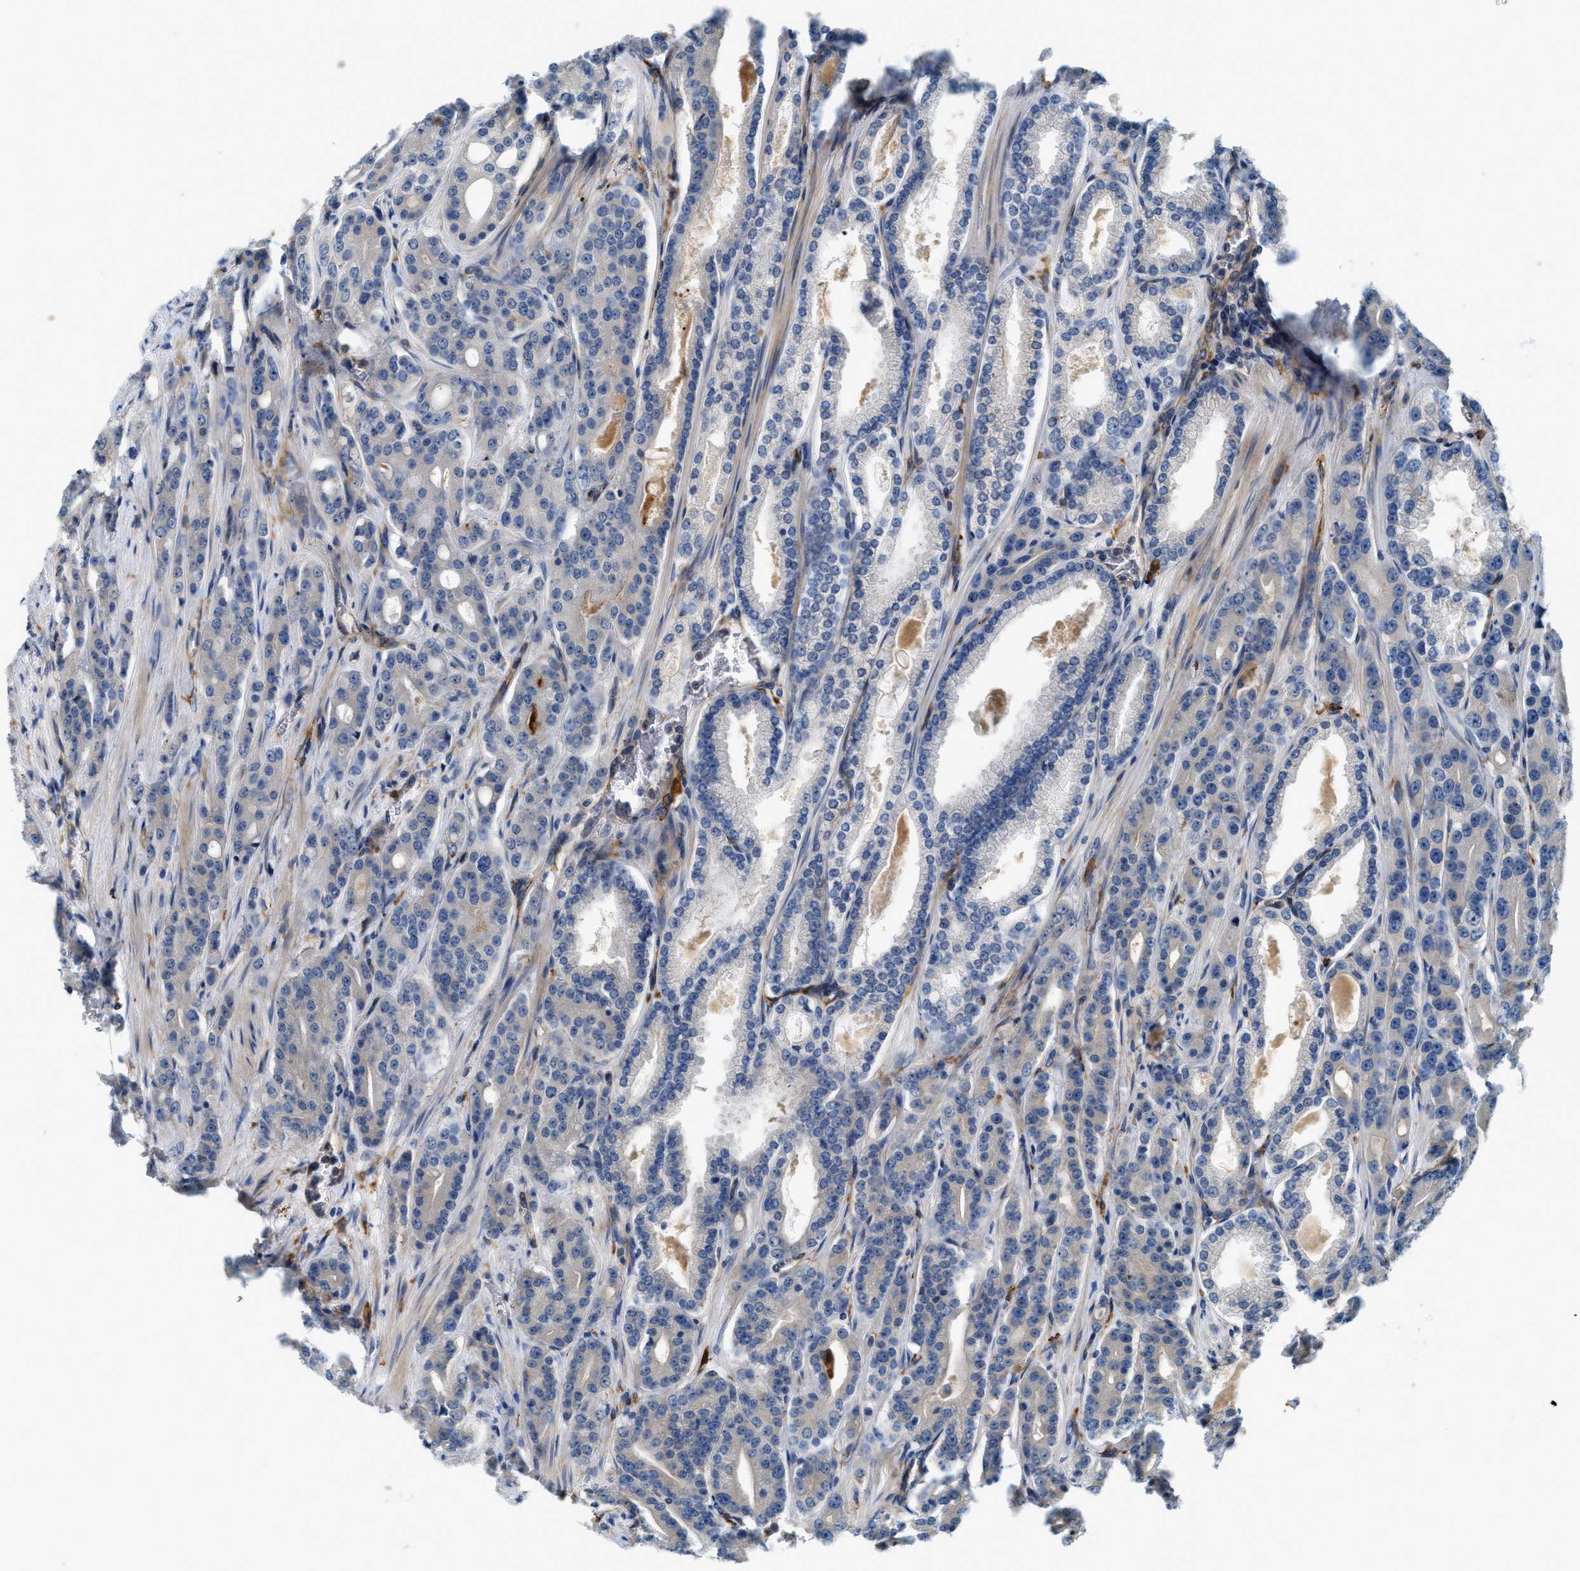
{"staining": {"intensity": "negative", "quantity": "none", "location": "none"}, "tissue": "prostate cancer", "cell_type": "Tumor cells", "image_type": "cancer", "snomed": [{"axis": "morphology", "description": "Adenocarcinoma, High grade"}, {"axis": "topography", "description": "Prostate"}], "caption": "IHC of human prostate cancer demonstrates no staining in tumor cells.", "gene": "NSUN7", "patient": {"sex": "male", "age": 71}}